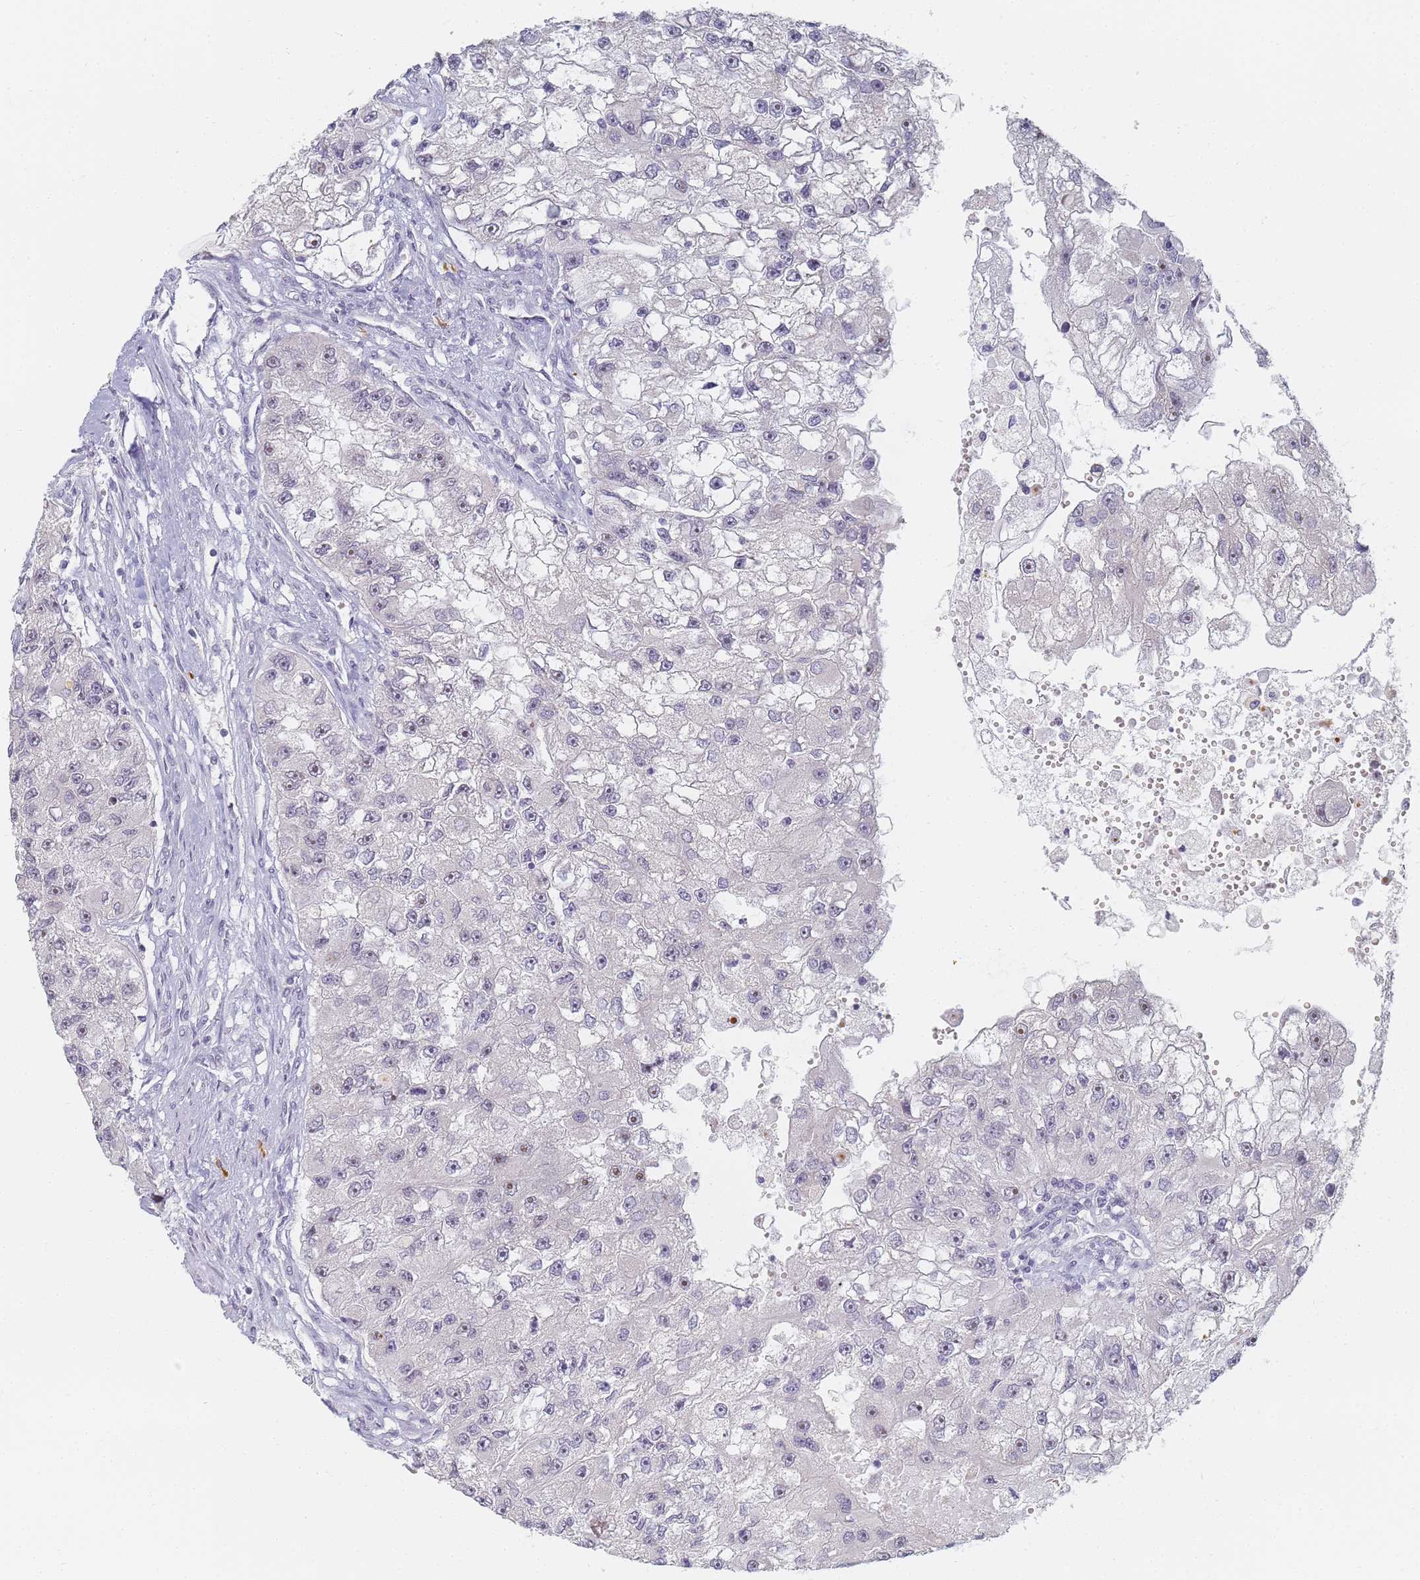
{"staining": {"intensity": "negative", "quantity": "none", "location": "none"}, "tissue": "renal cancer", "cell_type": "Tumor cells", "image_type": "cancer", "snomed": [{"axis": "morphology", "description": "Adenocarcinoma, NOS"}, {"axis": "topography", "description": "Kidney"}], "caption": "This is an IHC image of human renal adenocarcinoma. There is no expression in tumor cells.", "gene": "SLC38A9", "patient": {"sex": "male", "age": 63}}